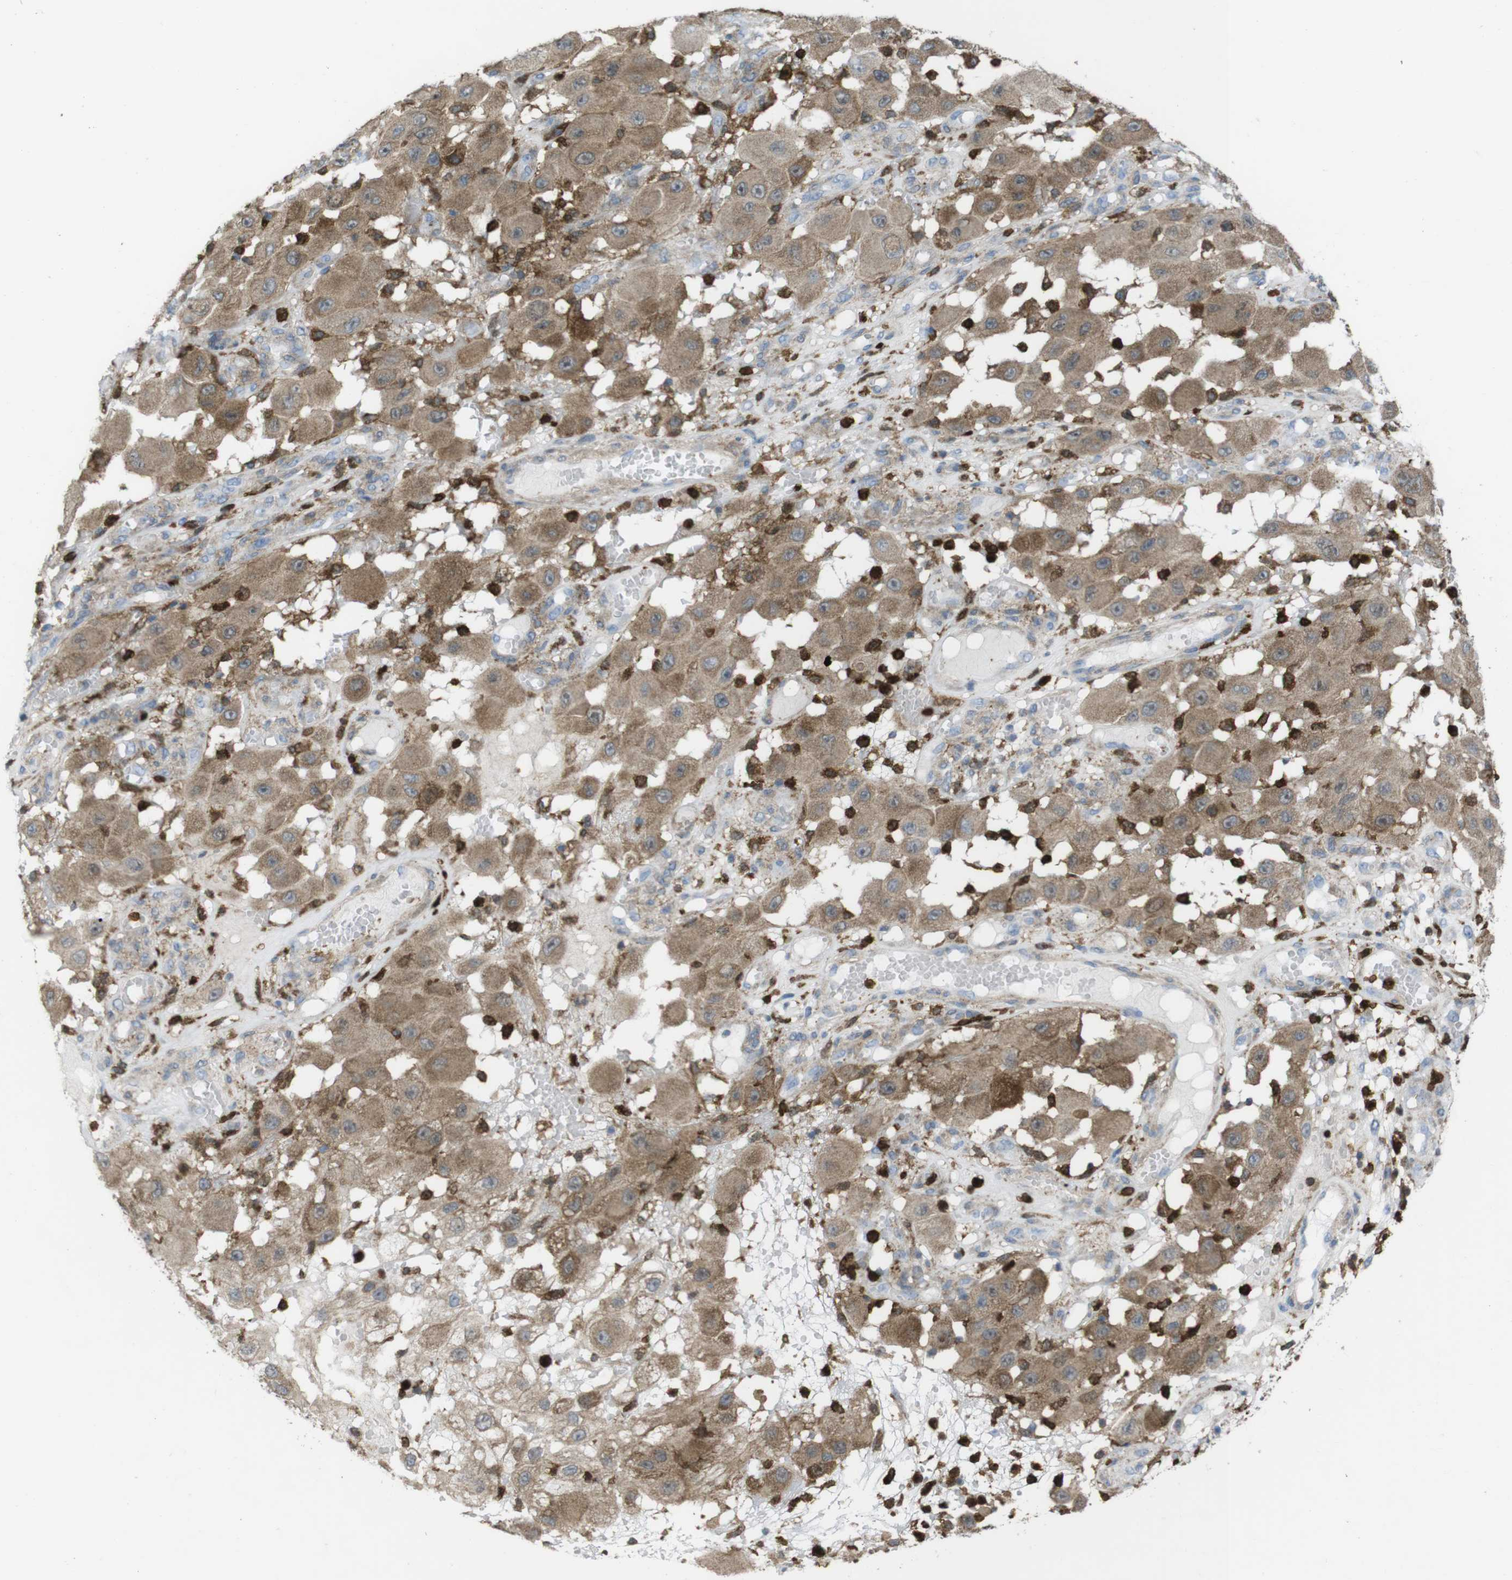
{"staining": {"intensity": "moderate", "quantity": ">75%", "location": "cytoplasmic/membranous"}, "tissue": "melanoma", "cell_type": "Tumor cells", "image_type": "cancer", "snomed": [{"axis": "morphology", "description": "Malignant melanoma, NOS"}, {"axis": "topography", "description": "Skin"}], "caption": "Immunohistochemistry photomicrograph of neoplastic tissue: malignant melanoma stained using immunohistochemistry displays medium levels of moderate protein expression localized specifically in the cytoplasmic/membranous of tumor cells, appearing as a cytoplasmic/membranous brown color.", "gene": "PRKCD", "patient": {"sex": "female", "age": 81}}